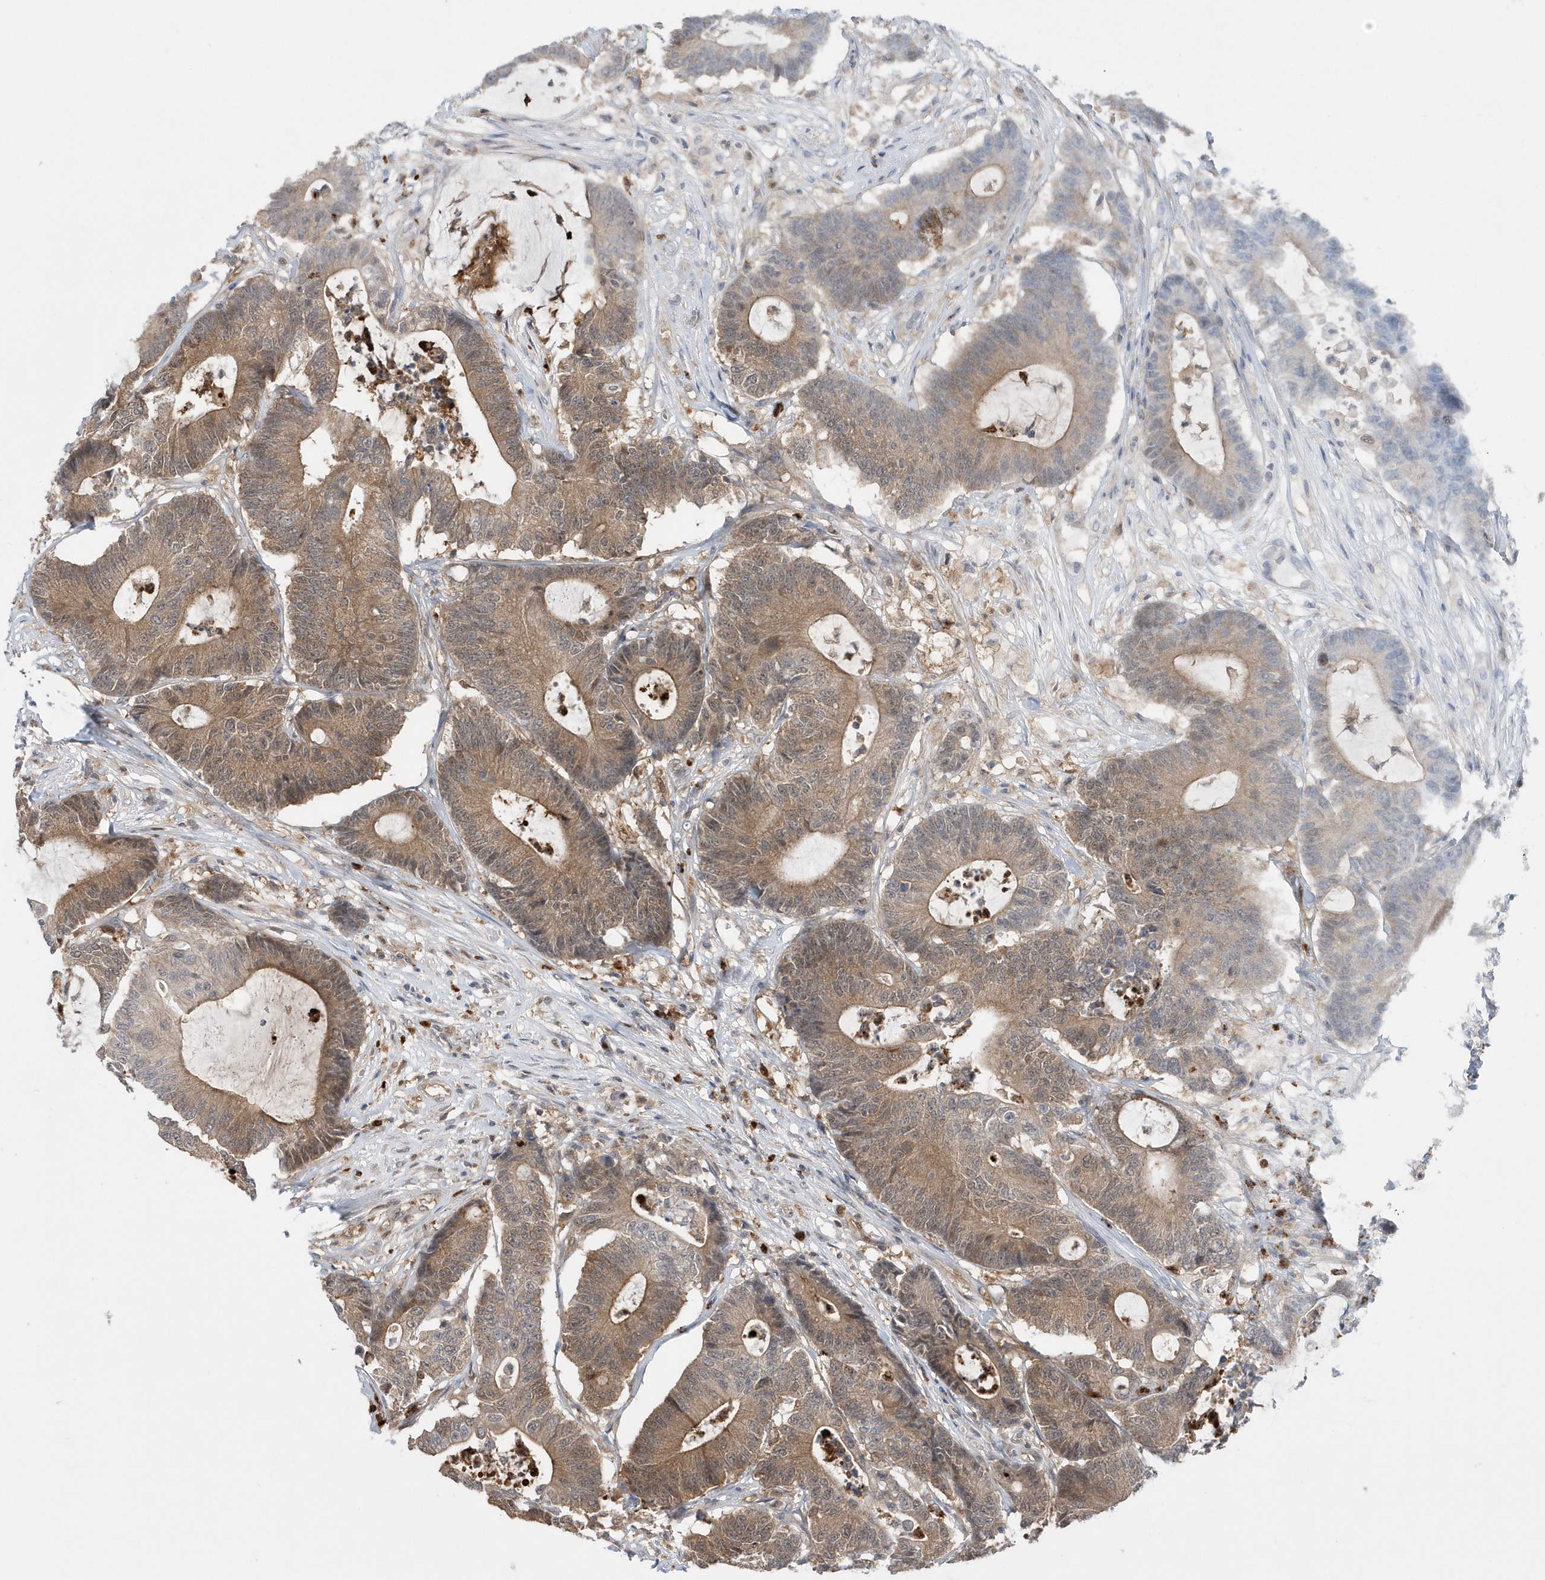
{"staining": {"intensity": "moderate", "quantity": ">75%", "location": "cytoplasmic/membranous"}, "tissue": "colorectal cancer", "cell_type": "Tumor cells", "image_type": "cancer", "snomed": [{"axis": "morphology", "description": "Adenocarcinoma, NOS"}, {"axis": "topography", "description": "Colon"}], "caption": "Immunohistochemical staining of human colorectal adenocarcinoma reveals medium levels of moderate cytoplasmic/membranous protein expression in about >75% of tumor cells. Nuclei are stained in blue.", "gene": "RNF7", "patient": {"sex": "female", "age": 84}}